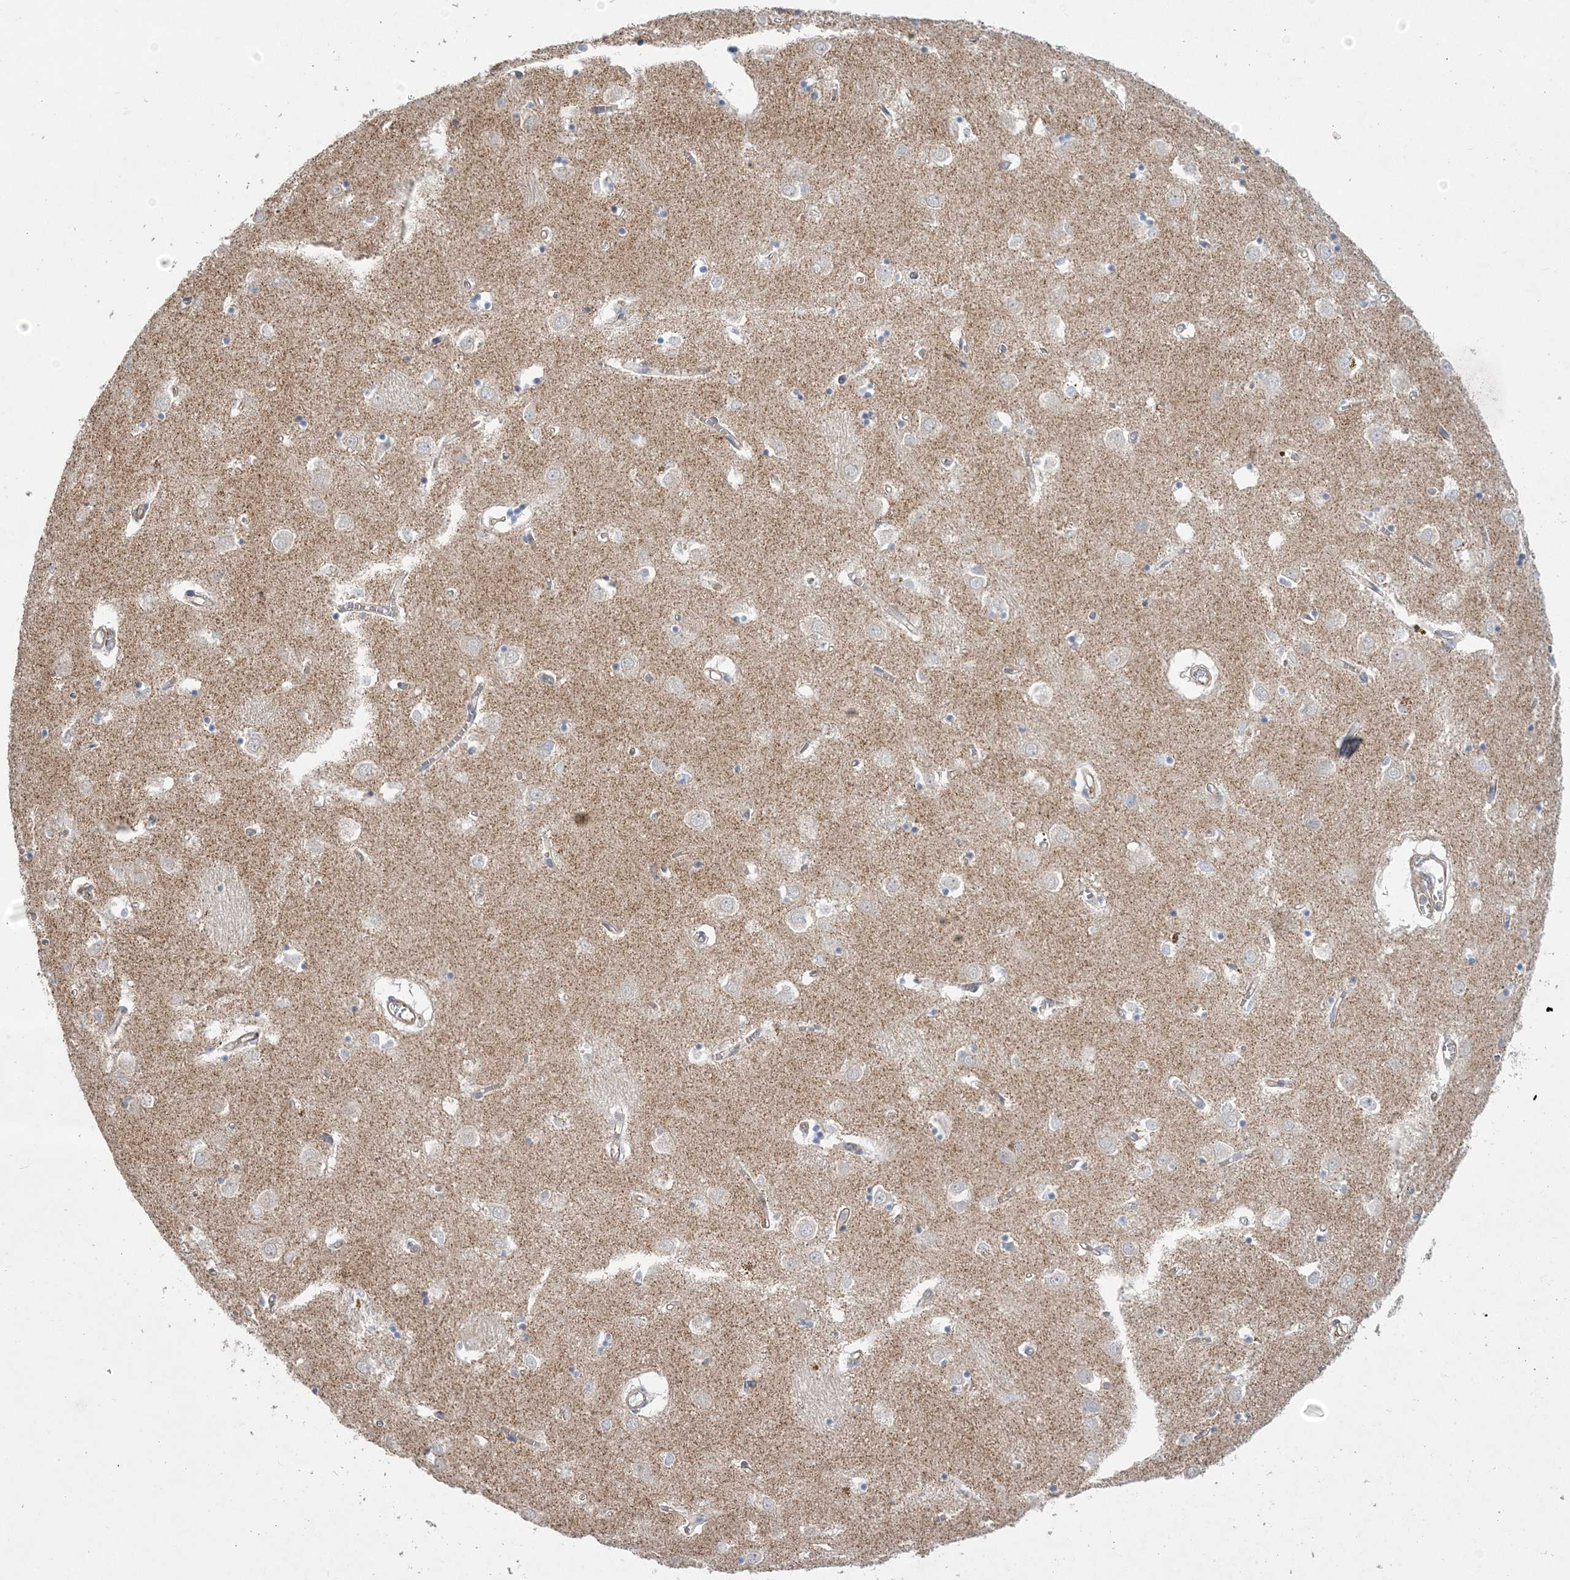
{"staining": {"intensity": "negative", "quantity": "none", "location": "none"}, "tissue": "caudate", "cell_type": "Glial cells", "image_type": "normal", "snomed": [{"axis": "morphology", "description": "Normal tissue, NOS"}, {"axis": "topography", "description": "Lateral ventricle wall"}], "caption": "Immunohistochemistry (IHC) of benign human caudate exhibits no expression in glial cells.", "gene": "PIGC", "patient": {"sex": "male", "age": 70}}